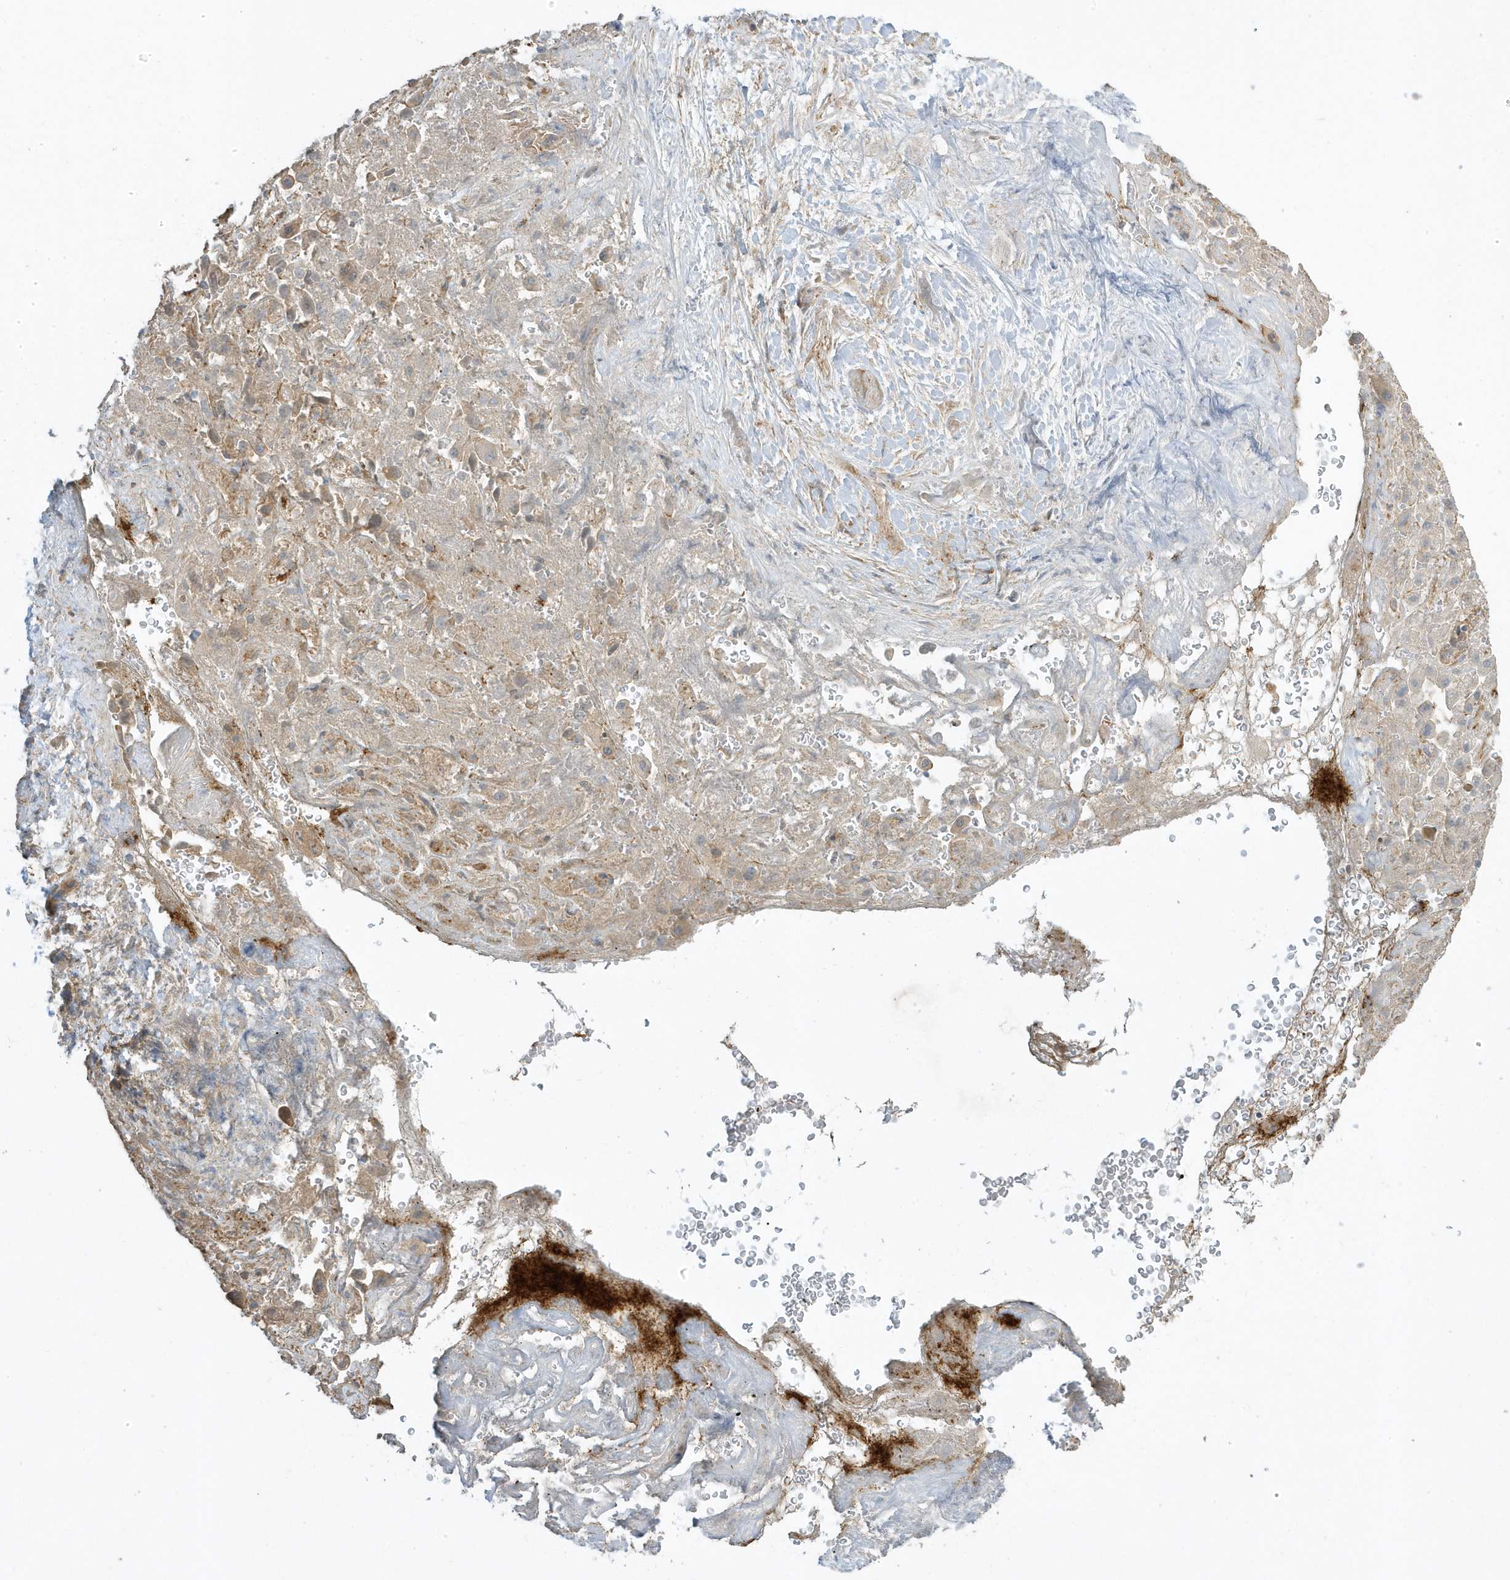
{"staining": {"intensity": "negative", "quantity": "none", "location": "none"}, "tissue": "liver cancer", "cell_type": "Tumor cells", "image_type": "cancer", "snomed": [{"axis": "morphology", "description": "Cholangiocarcinoma"}, {"axis": "topography", "description": "Liver"}], "caption": "Liver cancer stained for a protein using immunohistochemistry demonstrates no expression tumor cells.", "gene": "ZBTB8A", "patient": {"sex": "female", "age": 52}}